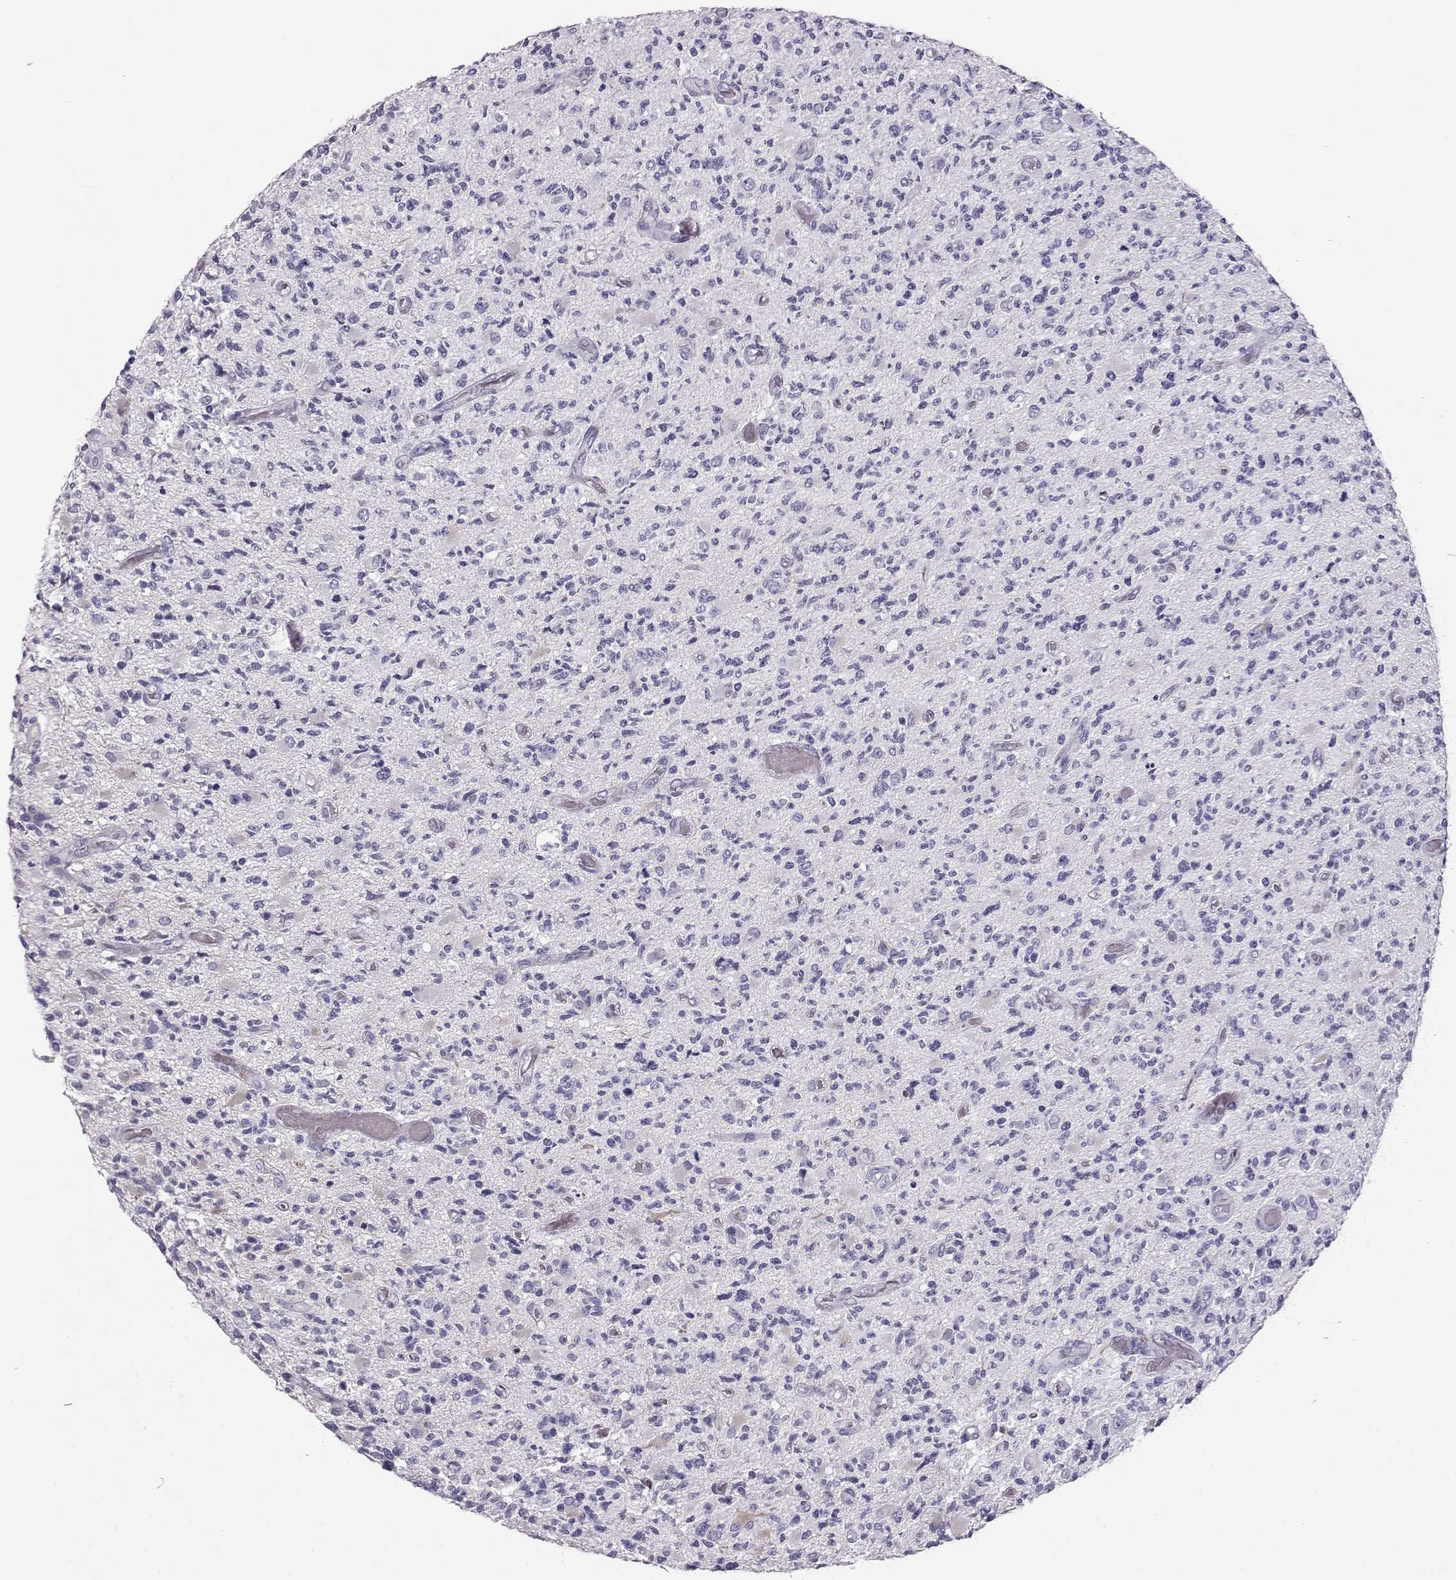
{"staining": {"intensity": "negative", "quantity": "none", "location": "none"}, "tissue": "glioma", "cell_type": "Tumor cells", "image_type": "cancer", "snomed": [{"axis": "morphology", "description": "Glioma, malignant, High grade"}, {"axis": "topography", "description": "Brain"}], "caption": "There is no significant expression in tumor cells of high-grade glioma (malignant).", "gene": "GPR26", "patient": {"sex": "female", "age": 63}}